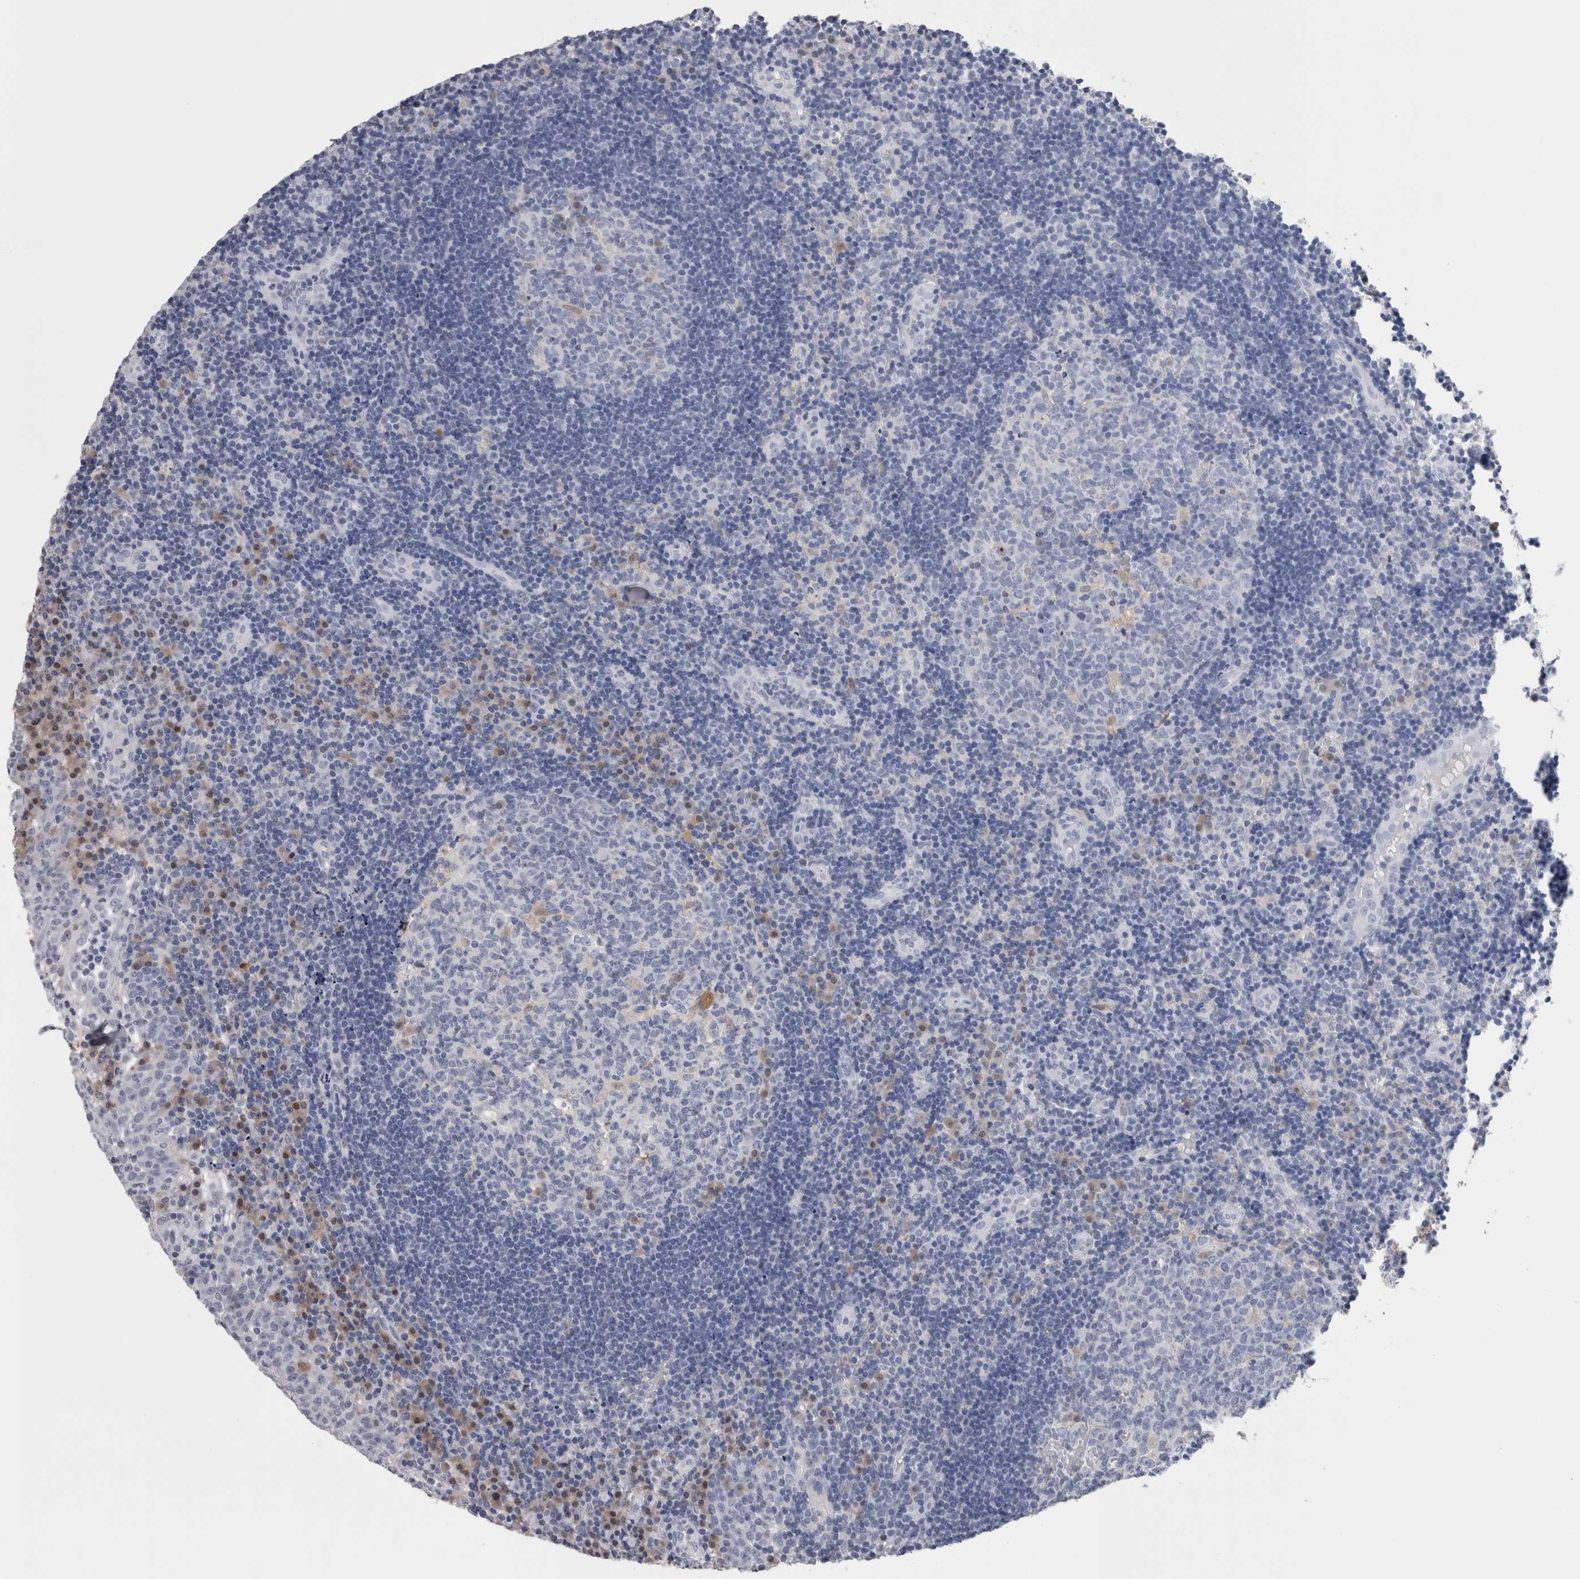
{"staining": {"intensity": "negative", "quantity": "none", "location": "none"}, "tissue": "tonsil", "cell_type": "Germinal center cells", "image_type": "normal", "snomed": [{"axis": "morphology", "description": "Normal tissue, NOS"}, {"axis": "topography", "description": "Tonsil"}], "caption": "DAB (3,3'-diaminobenzidine) immunohistochemical staining of benign tonsil demonstrates no significant staining in germinal center cells.", "gene": "CA8", "patient": {"sex": "female", "age": 40}}